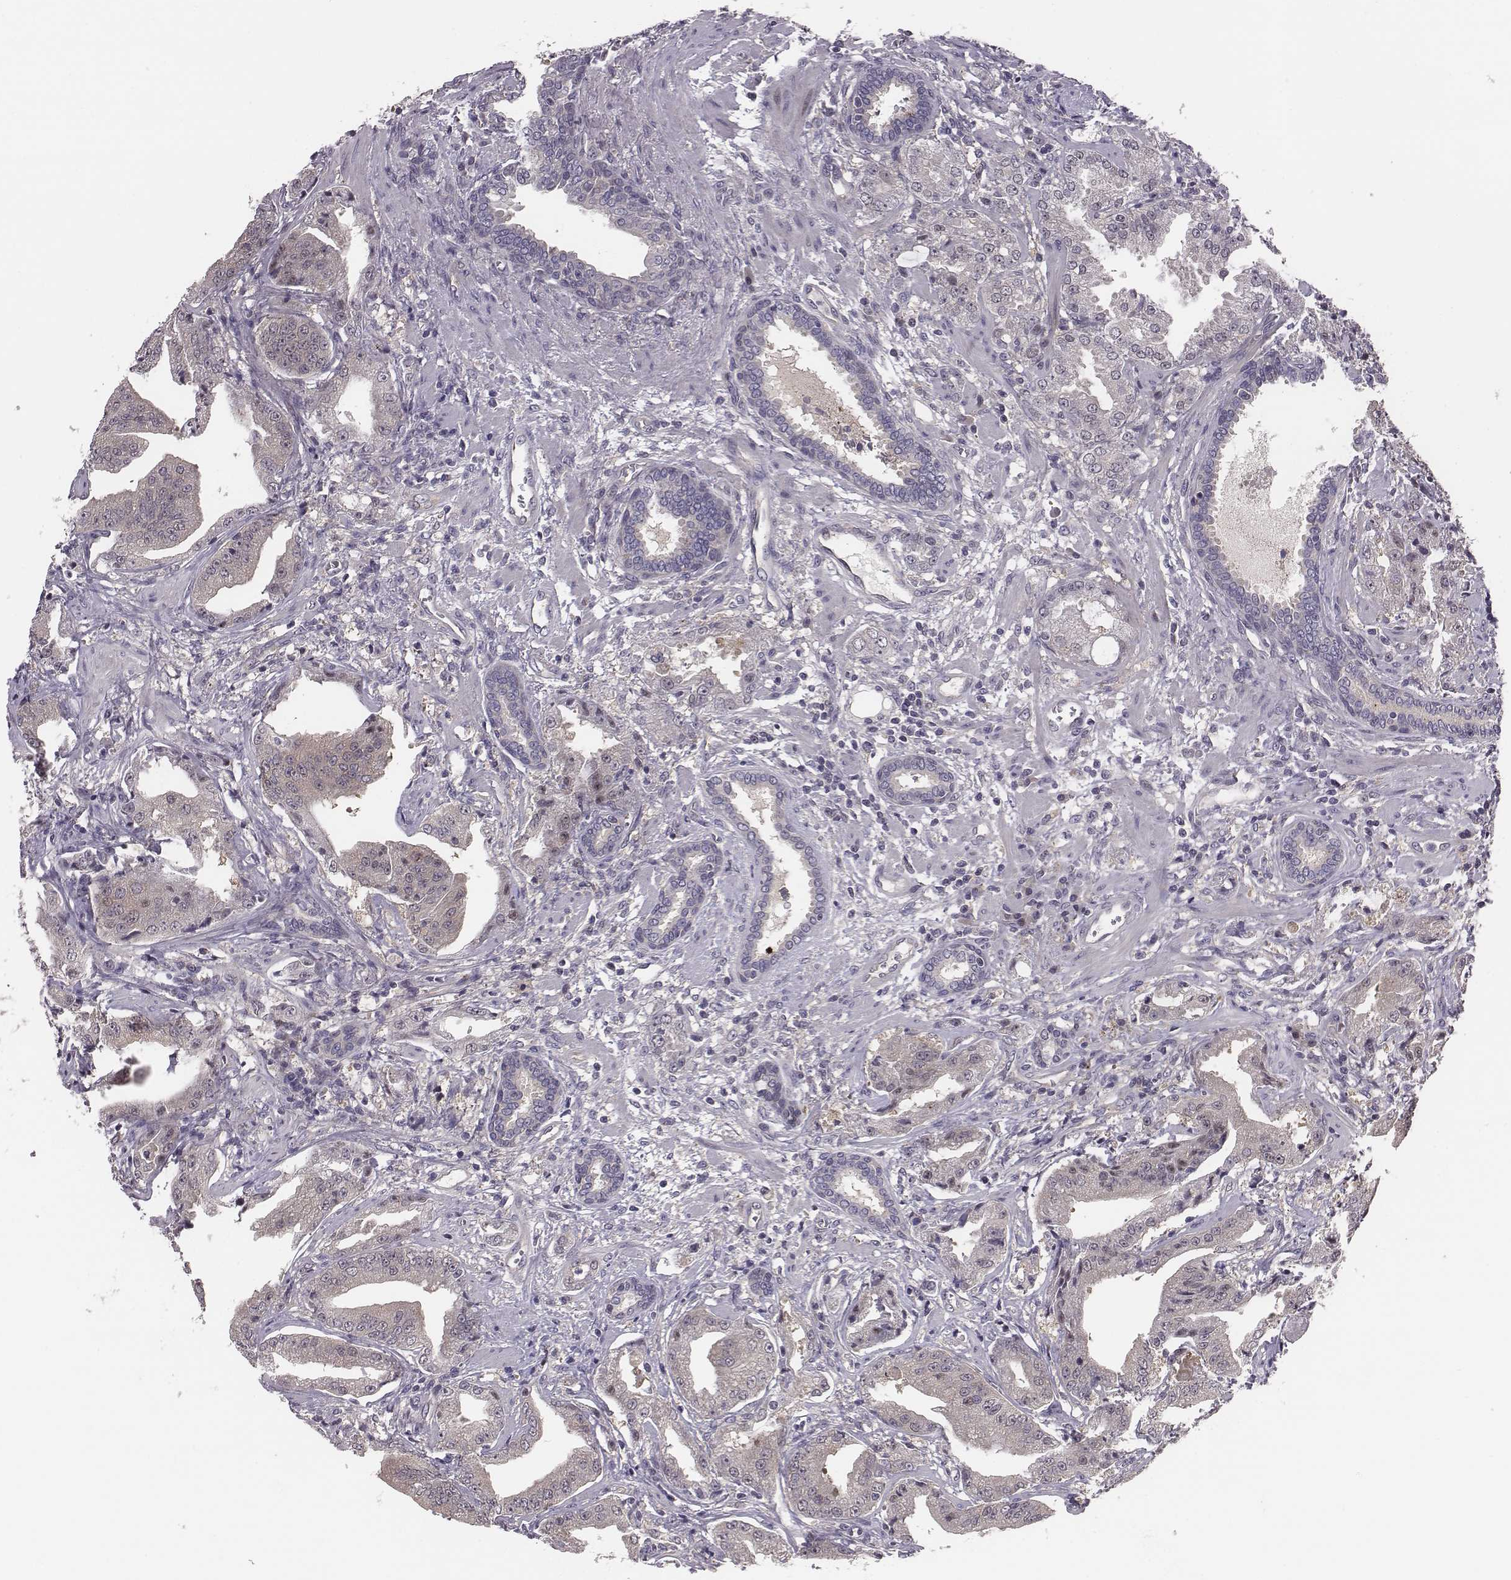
{"staining": {"intensity": "negative", "quantity": "none", "location": "none"}, "tissue": "prostate cancer", "cell_type": "Tumor cells", "image_type": "cancer", "snomed": [{"axis": "morphology", "description": "Adenocarcinoma, Low grade"}, {"axis": "topography", "description": "Prostate"}], "caption": "Tumor cells are negative for brown protein staining in prostate adenocarcinoma (low-grade). (Stains: DAB immunohistochemistry (IHC) with hematoxylin counter stain, Microscopy: brightfield microscopy at high magnification).", "gene": "SMURF2", "patient": {"sex": "male", "age": 62}}